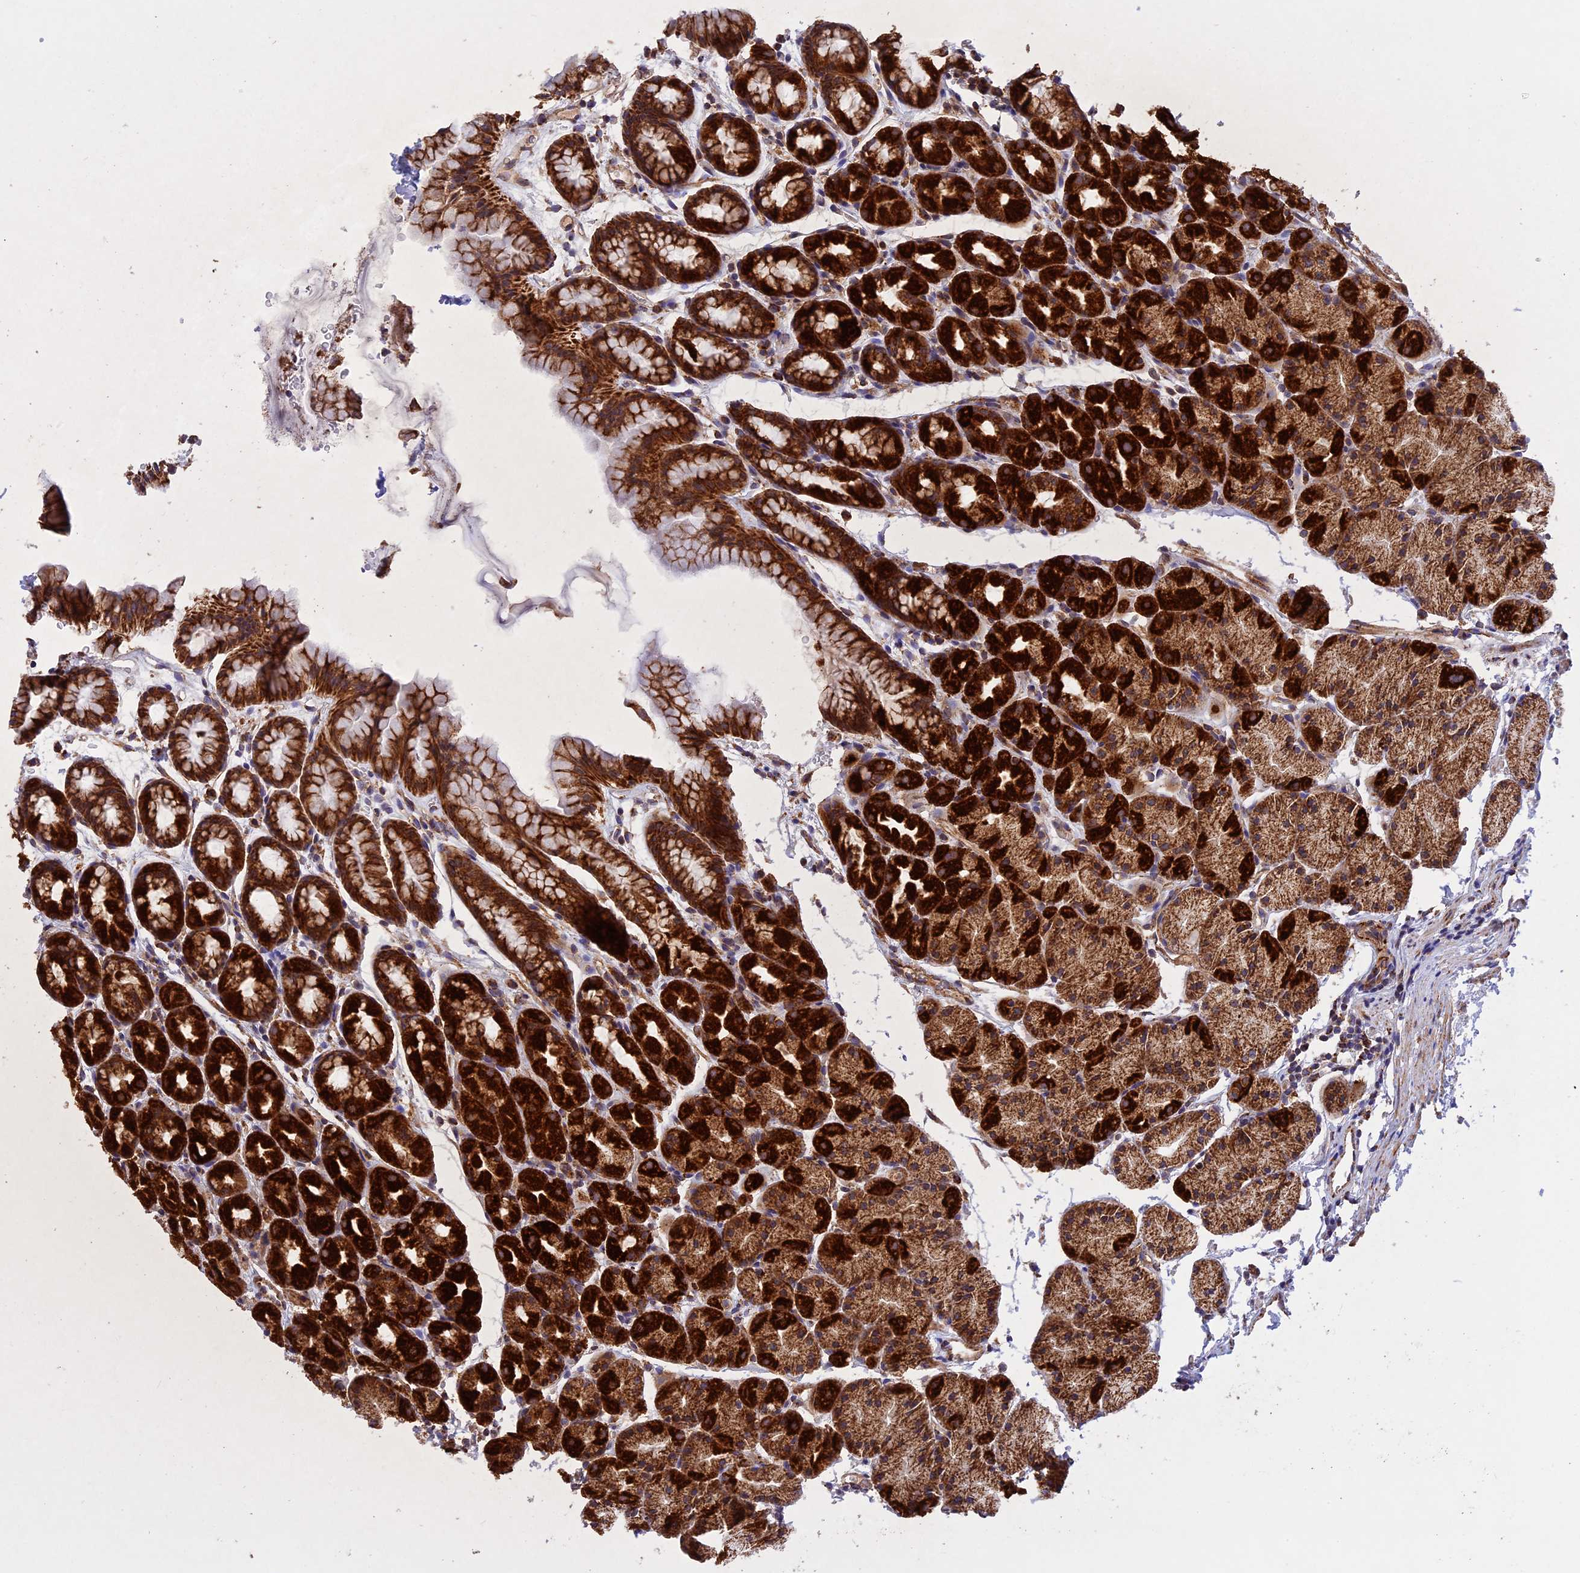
{"staining": {"intensity": "strong", "quantity": ">75%", "location": "cytoplasmic/membranous"}, "tissue": "stomach", "cell_type": "Glandular cells", "image_type": "normal", "snomed": [{"axis": "morphology", "description": "Normal tissue, NOS"}, {"axis": "topography", "description": "Stomach, upper"}, {"axis": "topography", "description": "Stomach"}], "caption": "Protein analysis of normal stomach demonstrates strong cytoplasmic/membranous expression in approximately >75% of glandular cells.", "gene": "UQCRB", "patient": {"sex": "male", "age": 47}}